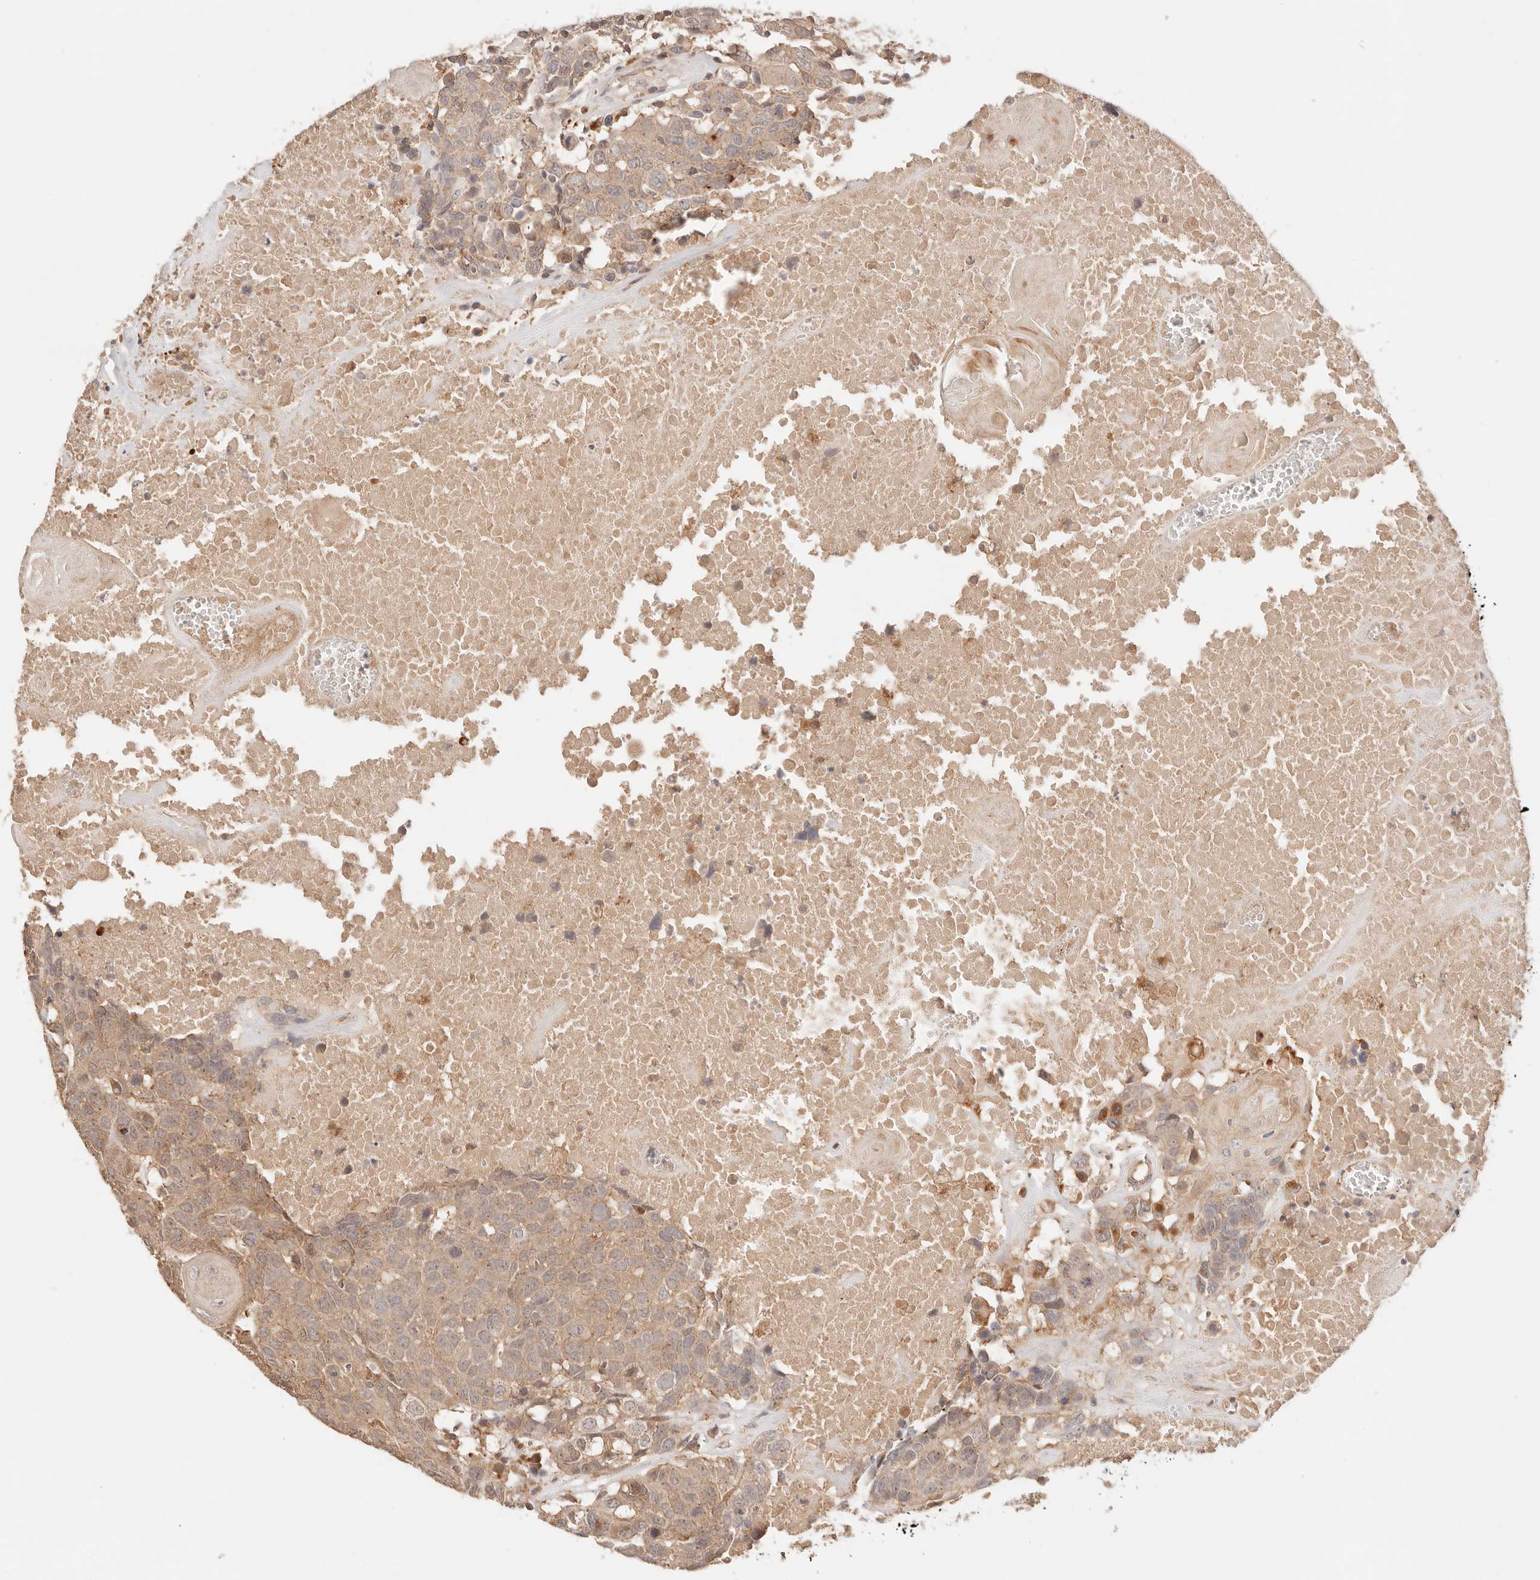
{"staining": {"intensity": "moderate", "quantity": ">75%", "location": "cytoplasmic/membranous"}, "tissue": "head and neck cancer", "cell_type": "Tumor cells", "image_type": "cancer", "snomed": [{"axis": "morphology", "description": "Squamous cell carcinoma, NOS"}, {"axis": "topography", "description": "Head-Neck"}], "caption": "Head and neck cancer stained with immunohistochemistry reveals moderate cytoplasmic/membranous expression in about >75% of tumor cells. (brown staining indicates protein expression, while blue staining denotes nuclei).", "gene": "IL1R2", "patient": {"sex": "male", "age": 66}}